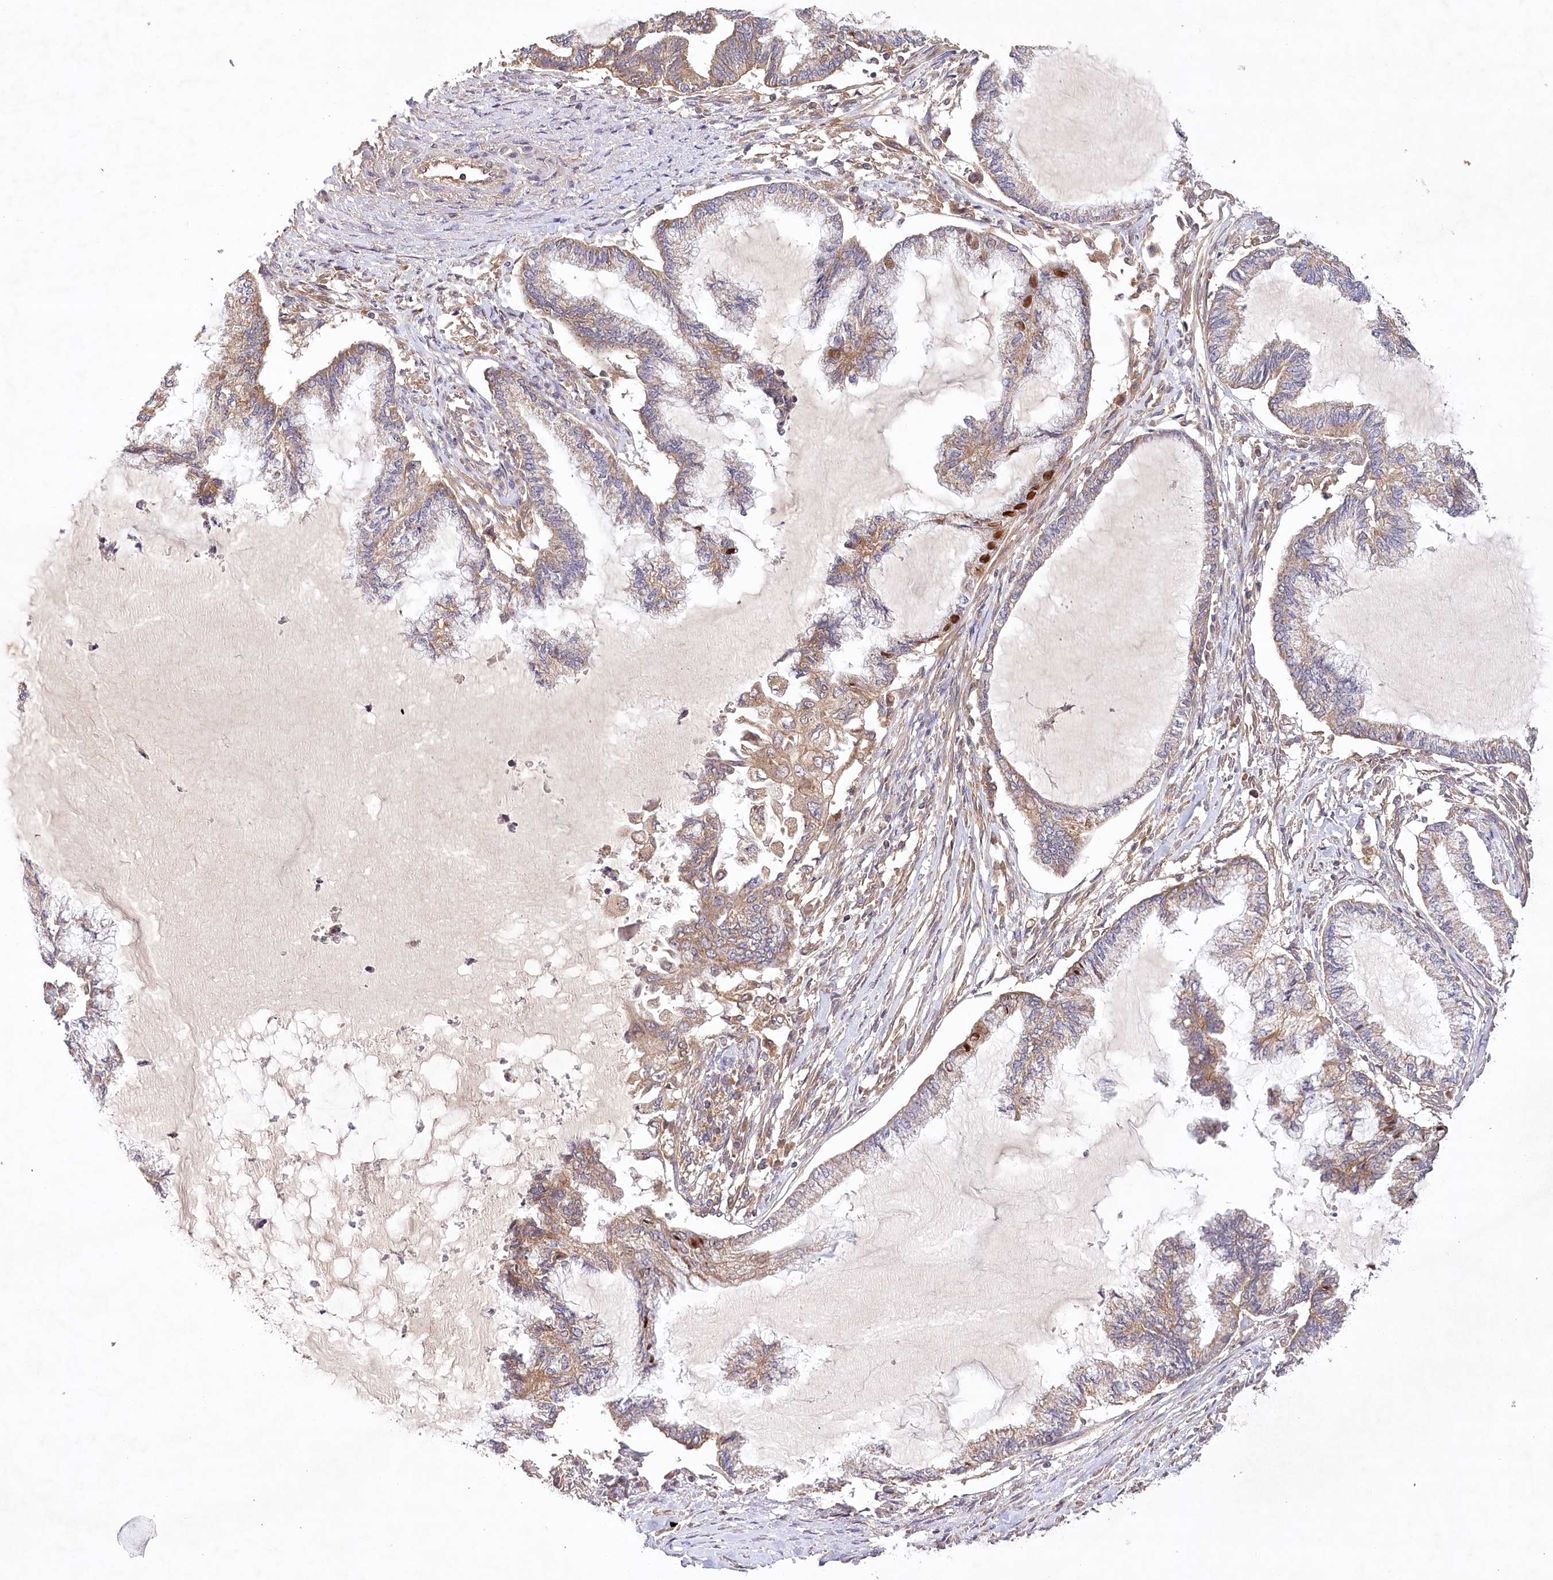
{"staining": {"intensity": "moderate", "quantity": "25%-75%", "location": "cytoplasmic/membranous"}, "tissue": "endometrial cancer", "cell_type": "Tumor cells", "image_type": "cancer", "snomed": [{"axis": "morphology", "description": "Adenocarcinoma, NOS"}, {"axis": "topography", "description": "Endometrium"}], "caption": "Approximately 25%-75% of tumor cells in human endometrial cancer (adenocarcinoma) show moderate cytoplasmic/membranous protein expression as visualized by brown immunohistochemical staining.", "gene": "LSS", "patient": {"sex": "female", "age": 86}}